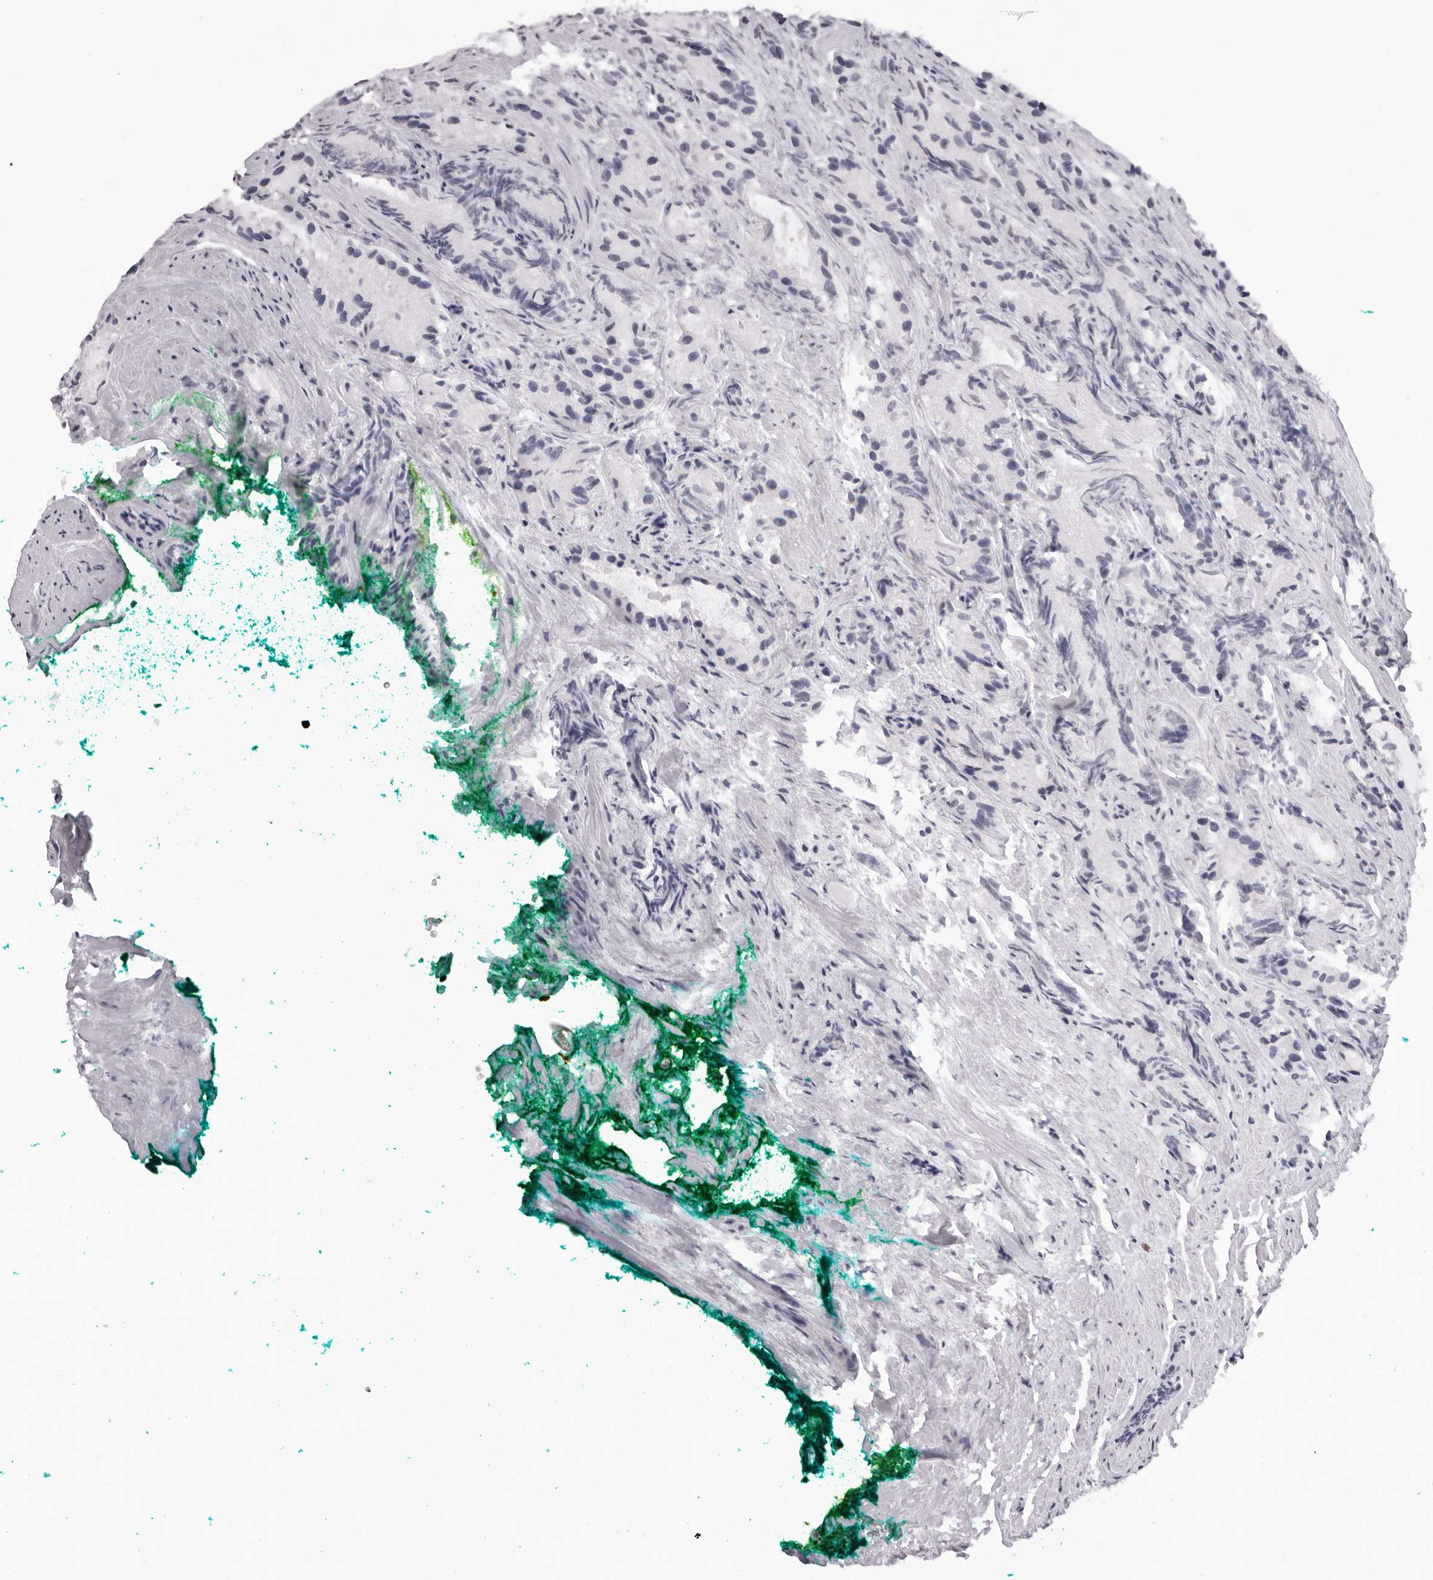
{"staining": {"intensity": "negative", "quantity": "none", "location": "none"}, "tissue": "prostate cancer", "cell_type": "Tumor cells", "image_type": "cancer", "snomed": [{"axis": "morphology", "description": "Adenocarcinoma, Low grade"}, {"axis": "topography", "description": "Prostate"}], "caption": "The micrograph shows no staining of tumor cells in low-grade adenocarcinoma (prostate). Nuclei are stained in blue.", "gene": "MAFK", "patient": {"sex": "male", "age": 62}}